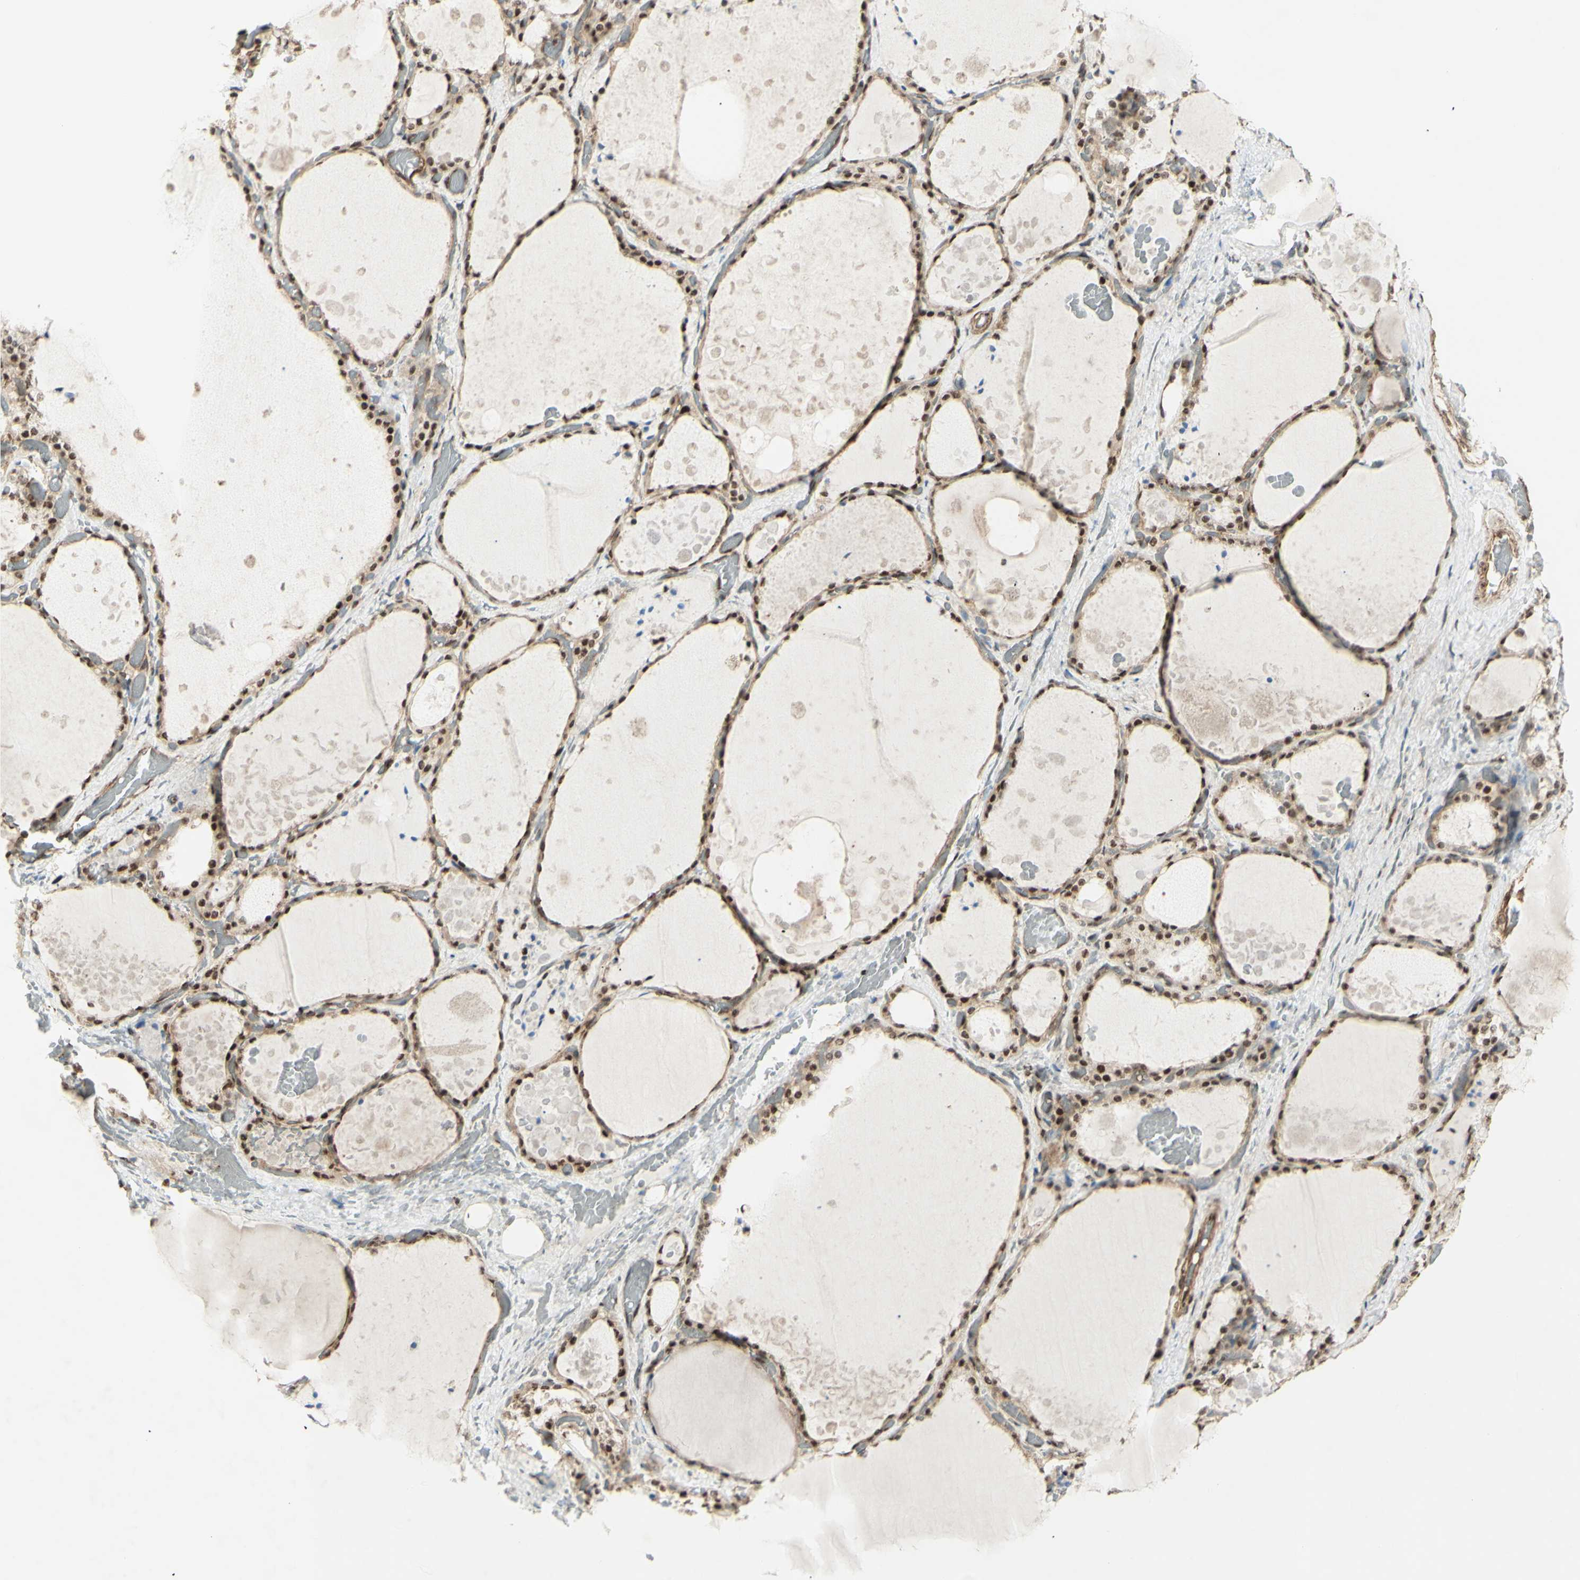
{"staining": {"intensity": "moderate", "quantity": ">75%", "location": "nuclear"}, "tissue": "thyroid gland", "cell_type": "Glandular cells", "image_type": "normal", "snomed": [{"axis": "morphology", "description": "Normal tissue, NOS"}, {"axis": "topography", "description": "Thyroid gland"}], "caption": "A medium amount of moderate nuclear expression is seen in approximately >75% of glandular cells in normal thyroid gland.", "gene": "ZMYM6", "patient": {"sex": "male", "age": 61}}